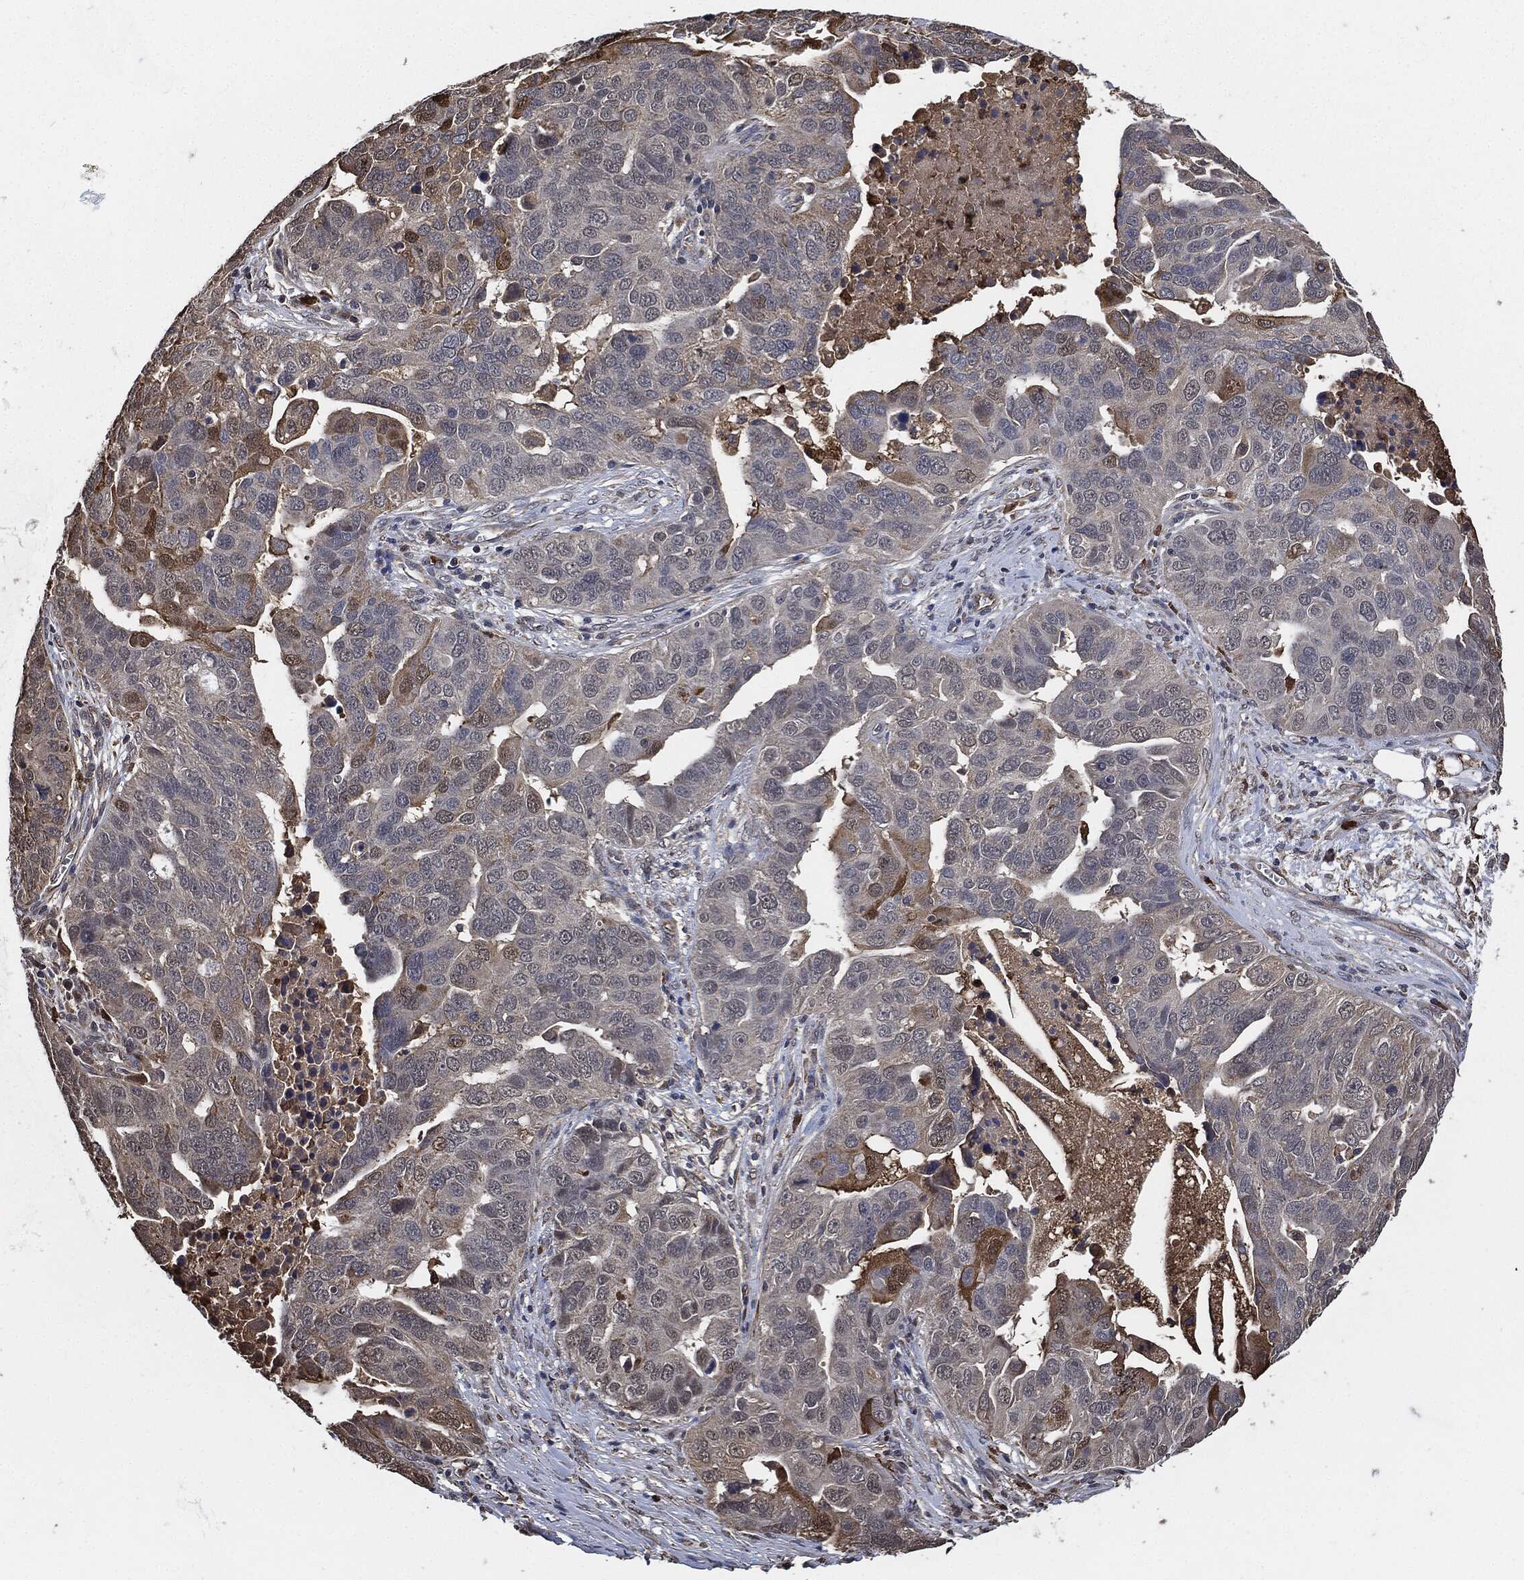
{"staining": {"intensity": "weak", "quantity": "<25%", "location": "cytoplasmic/membranous"}, "tissue": "ovarian cancer", "cell_type": "Tumor cells", "image_type": "cancer", "snomed": [{"axis": "morphology", "description": "Carcinoma, endometroid"}, {"axis": "topography", "description": "Soft tissue"}, {"axis": "topography", "description": "Ovary"}], "caption": "Immunohistochemical staining of endometroid carcinoma (ovarian) shows no significant staining in tumor cells.", "gene": "S100A9", "patient": {"sex": "female", "age": 52}}